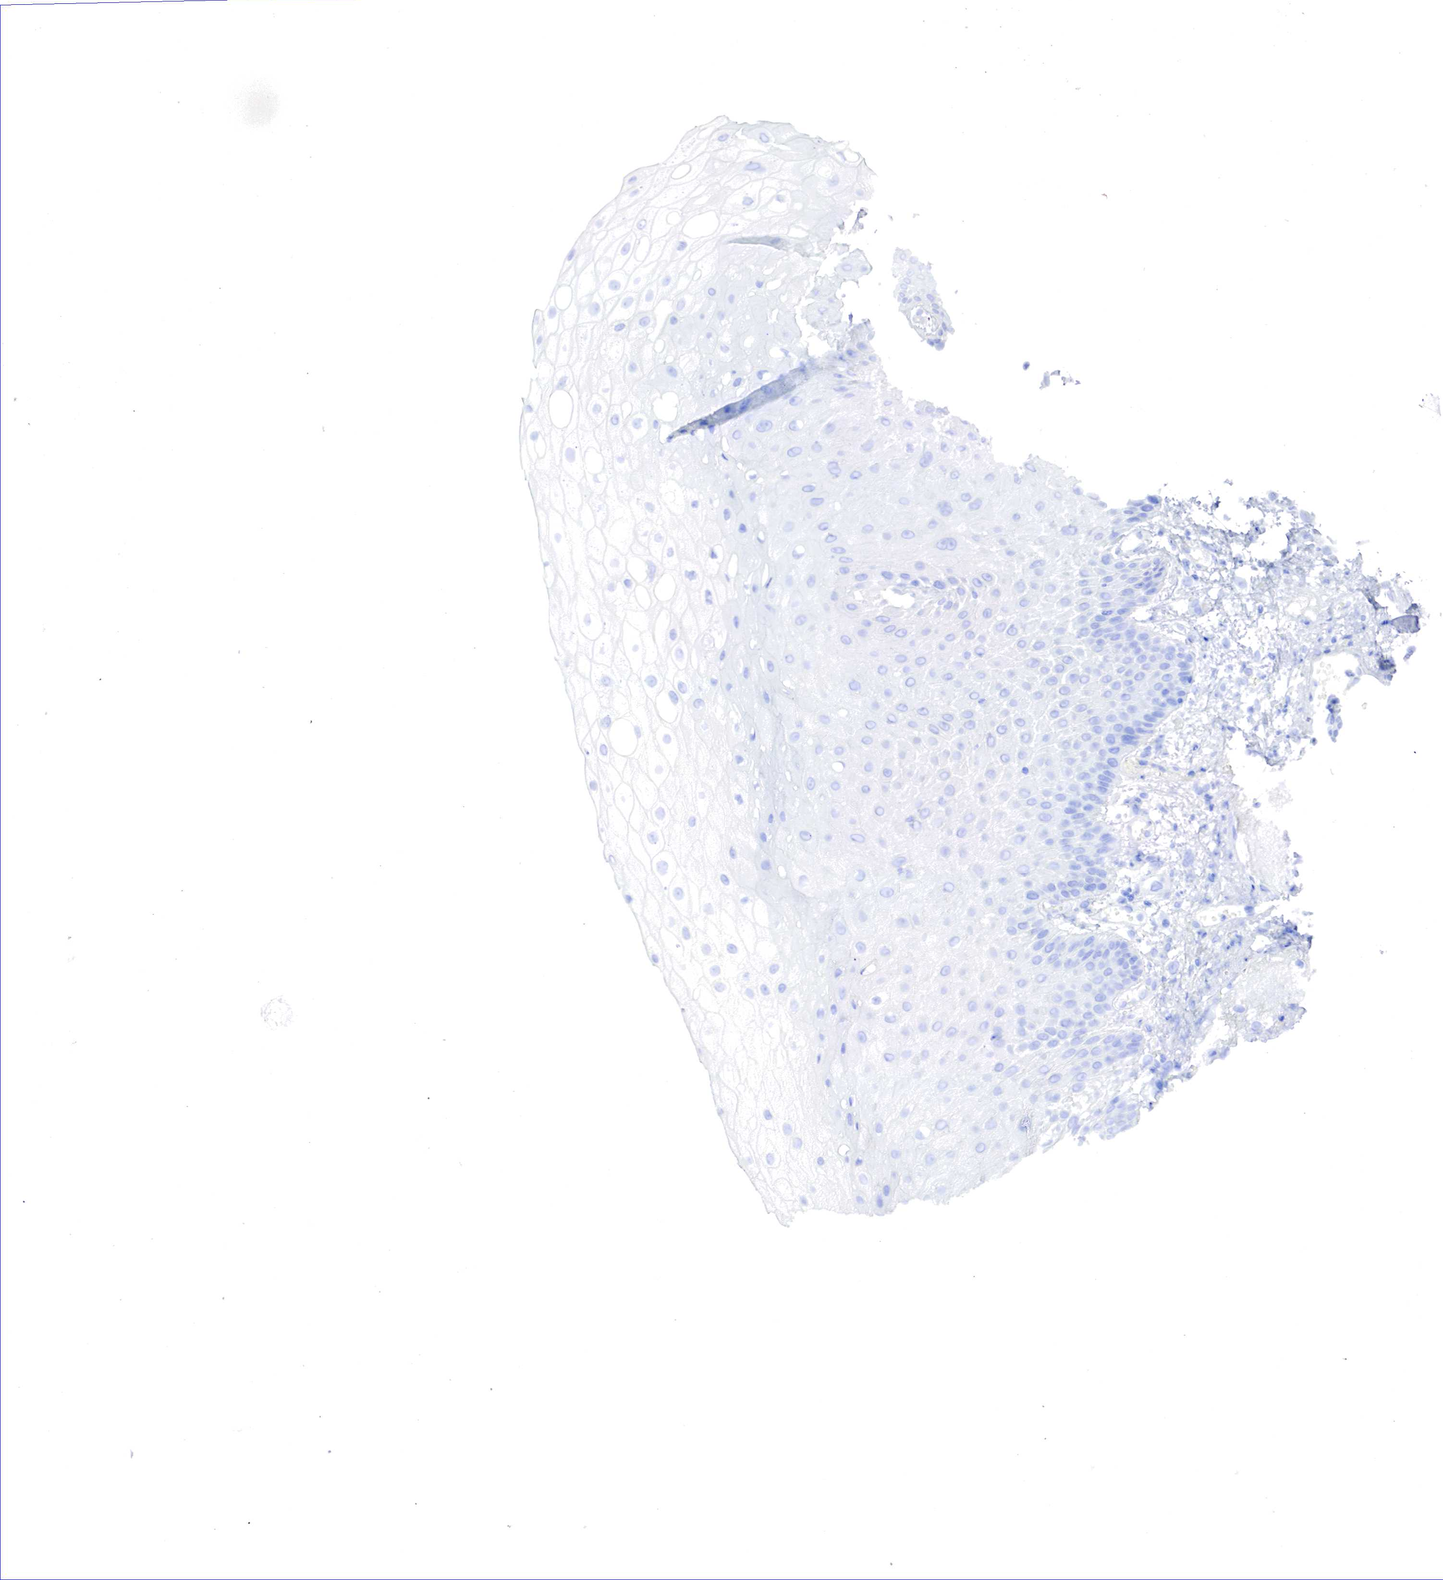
{"staining": {"intensity": "negative", "quantity": "none", "location": "none"}, "tissue": "oral mucosa", "cell_type": "Squamous epithelial cells", "image_type": "normal", "snomed": [{"axis": "morphology", "description": "Normal tissue, NOS"}, {"axis": "topography", "description": "Oral tissue"}], "caption": "High magnification brightfield microscopy of normal oral mucosa stained with DAB (3,3'-diaminobenzidine) (brown) and counterstained with hematoxylin (blue): squamous epithelial cells show no significant expression. (DAB IHC, high magnification).", "gene": "MSN", "patient": {"sex": "male", "age": 54}}